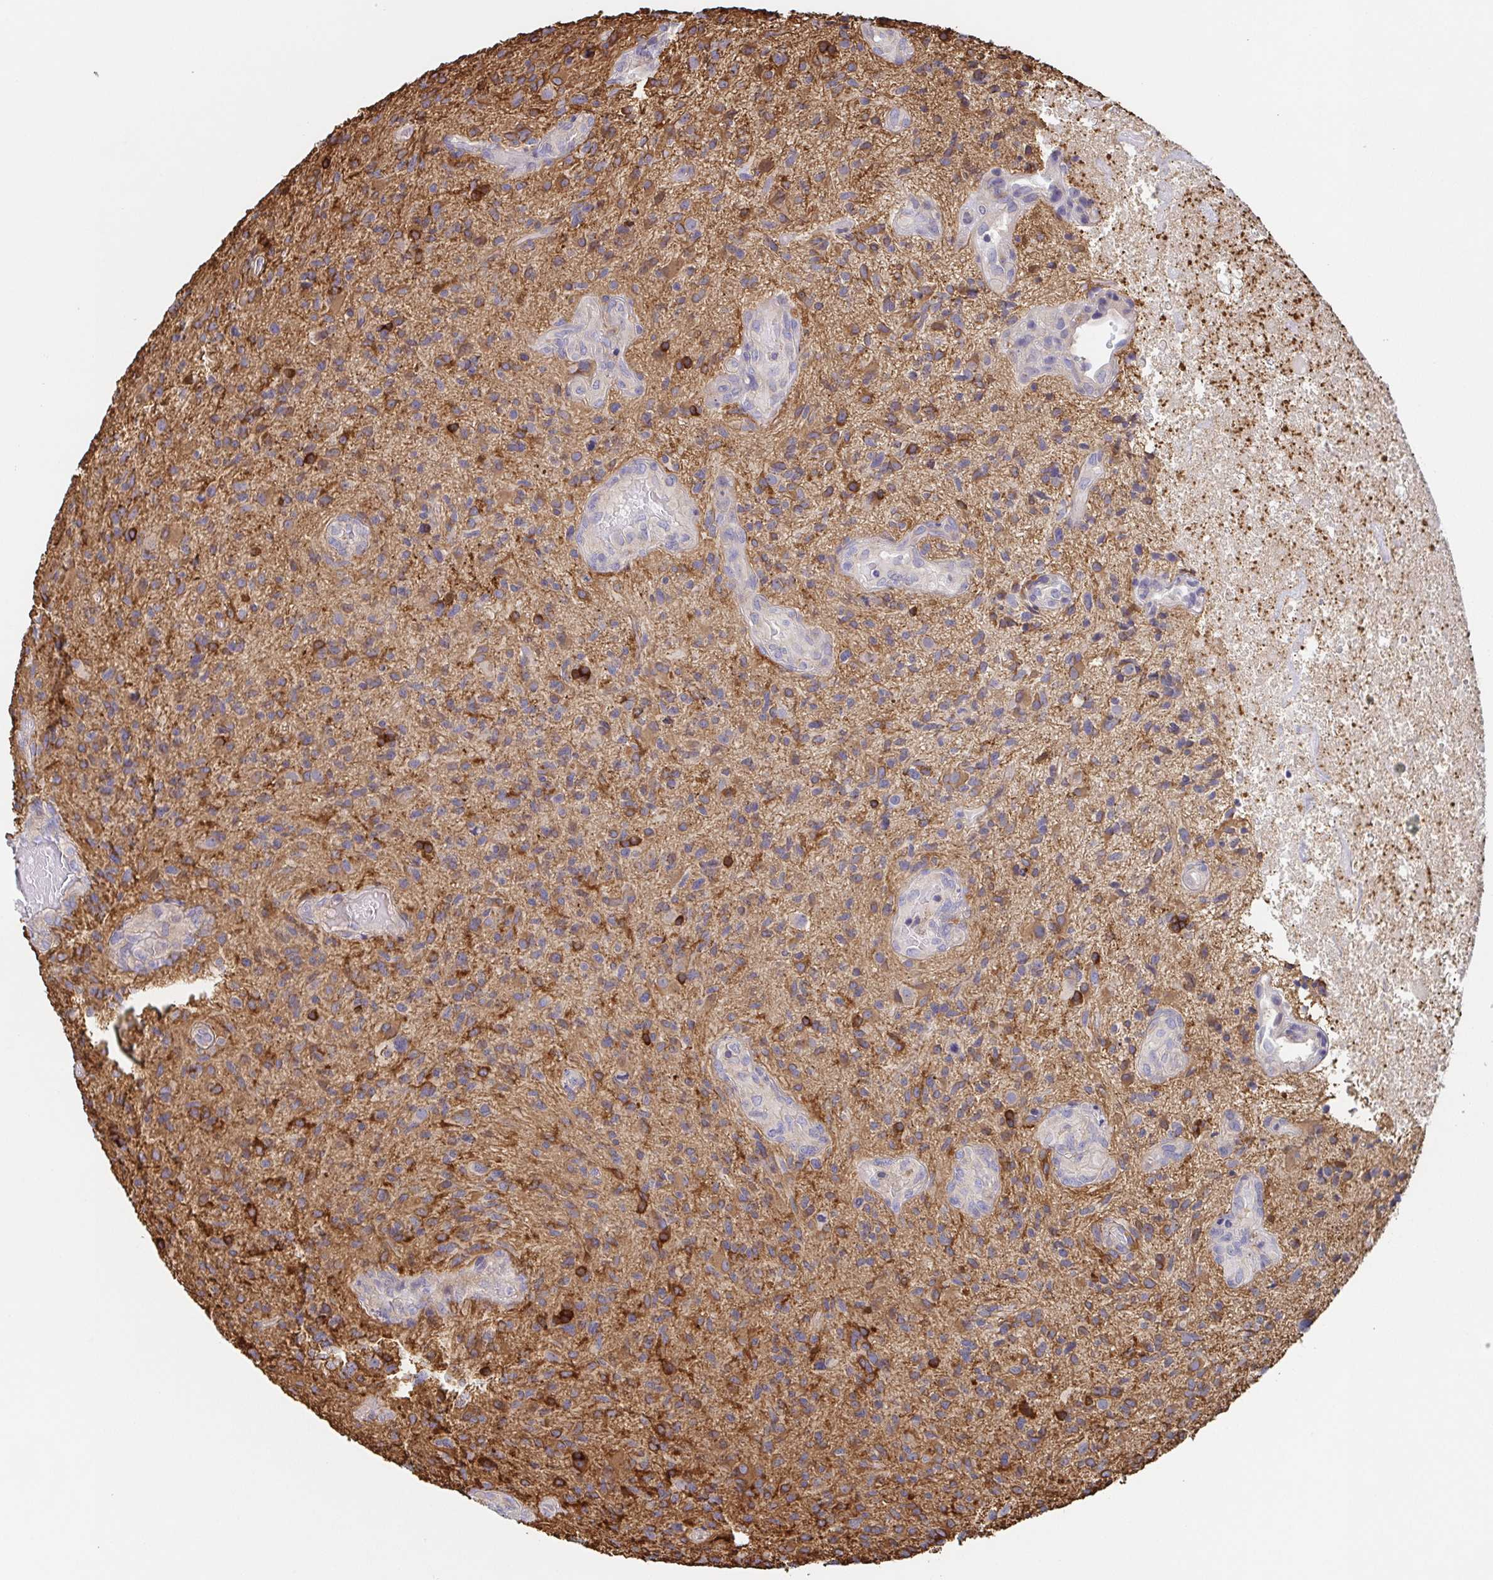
{"staining": {"intensity": "strong", "quantity": "<25%", "location": "cytoplasmic/membranous"}, "tissue": "glioma", "cell_type": "Tumor cells", "image_type": "cancer", "snomed": [{"axis": "morphology", "description": "Glioma, malignant, High grade"}, {"axis": "topography", "description": "Brain"}], "caption": "Immunohistochemical staining of human malignant glioma (high-grade) displays strong cytoplasmic/membranous protein positivity in approximately <25% of tumor cells. (DAB = brown stain, brightfield microscopy at high magnification).", "gene": "TUFT1", "patient": {"sex": "male", "age": 55}}